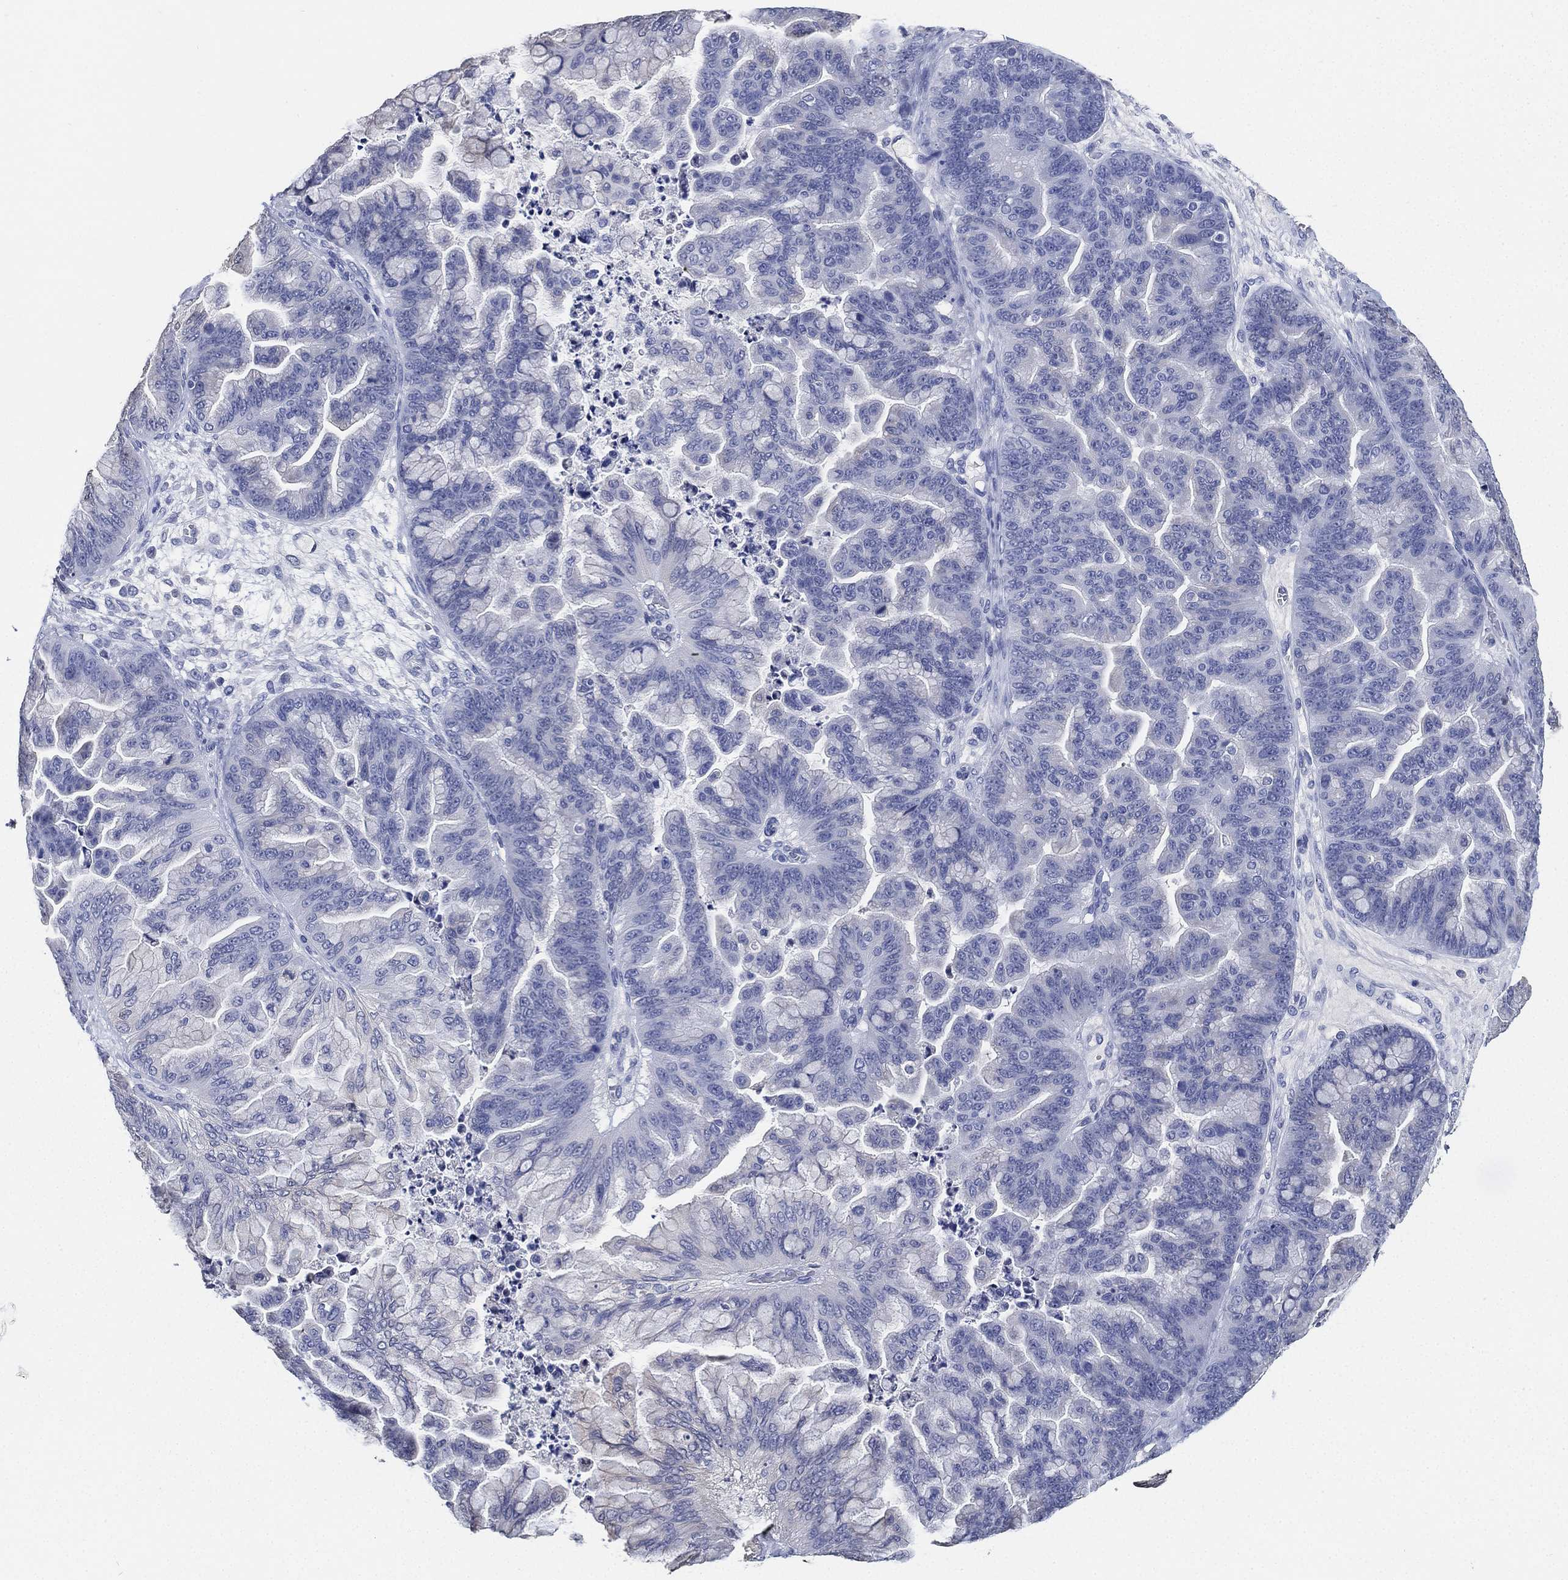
{"staining": {"intensity": "negative", "quantity": "none", "location": "none"}, "tissue": "ovarian cancer", "cell_type": "Tumor cells", "image_type": "cancer", "snomed": [{"axis": "morphology", "description": "Cystadenocarcinoma, mucinous, NOS"}, {"axis": "topography", "description": "Ovary"}], "caption": "Tumor cells show no significant staining in ovarian mucinous cystadenocarcinoma. Brightfield microscopy of immunohistochemistry stained with DAB (3,3'-diaminobenzidine) (brown) and hematoxylin (blue), captured at high magnification.", "gene": "IYD", "patient": {"sex": "female", "age": 67}}